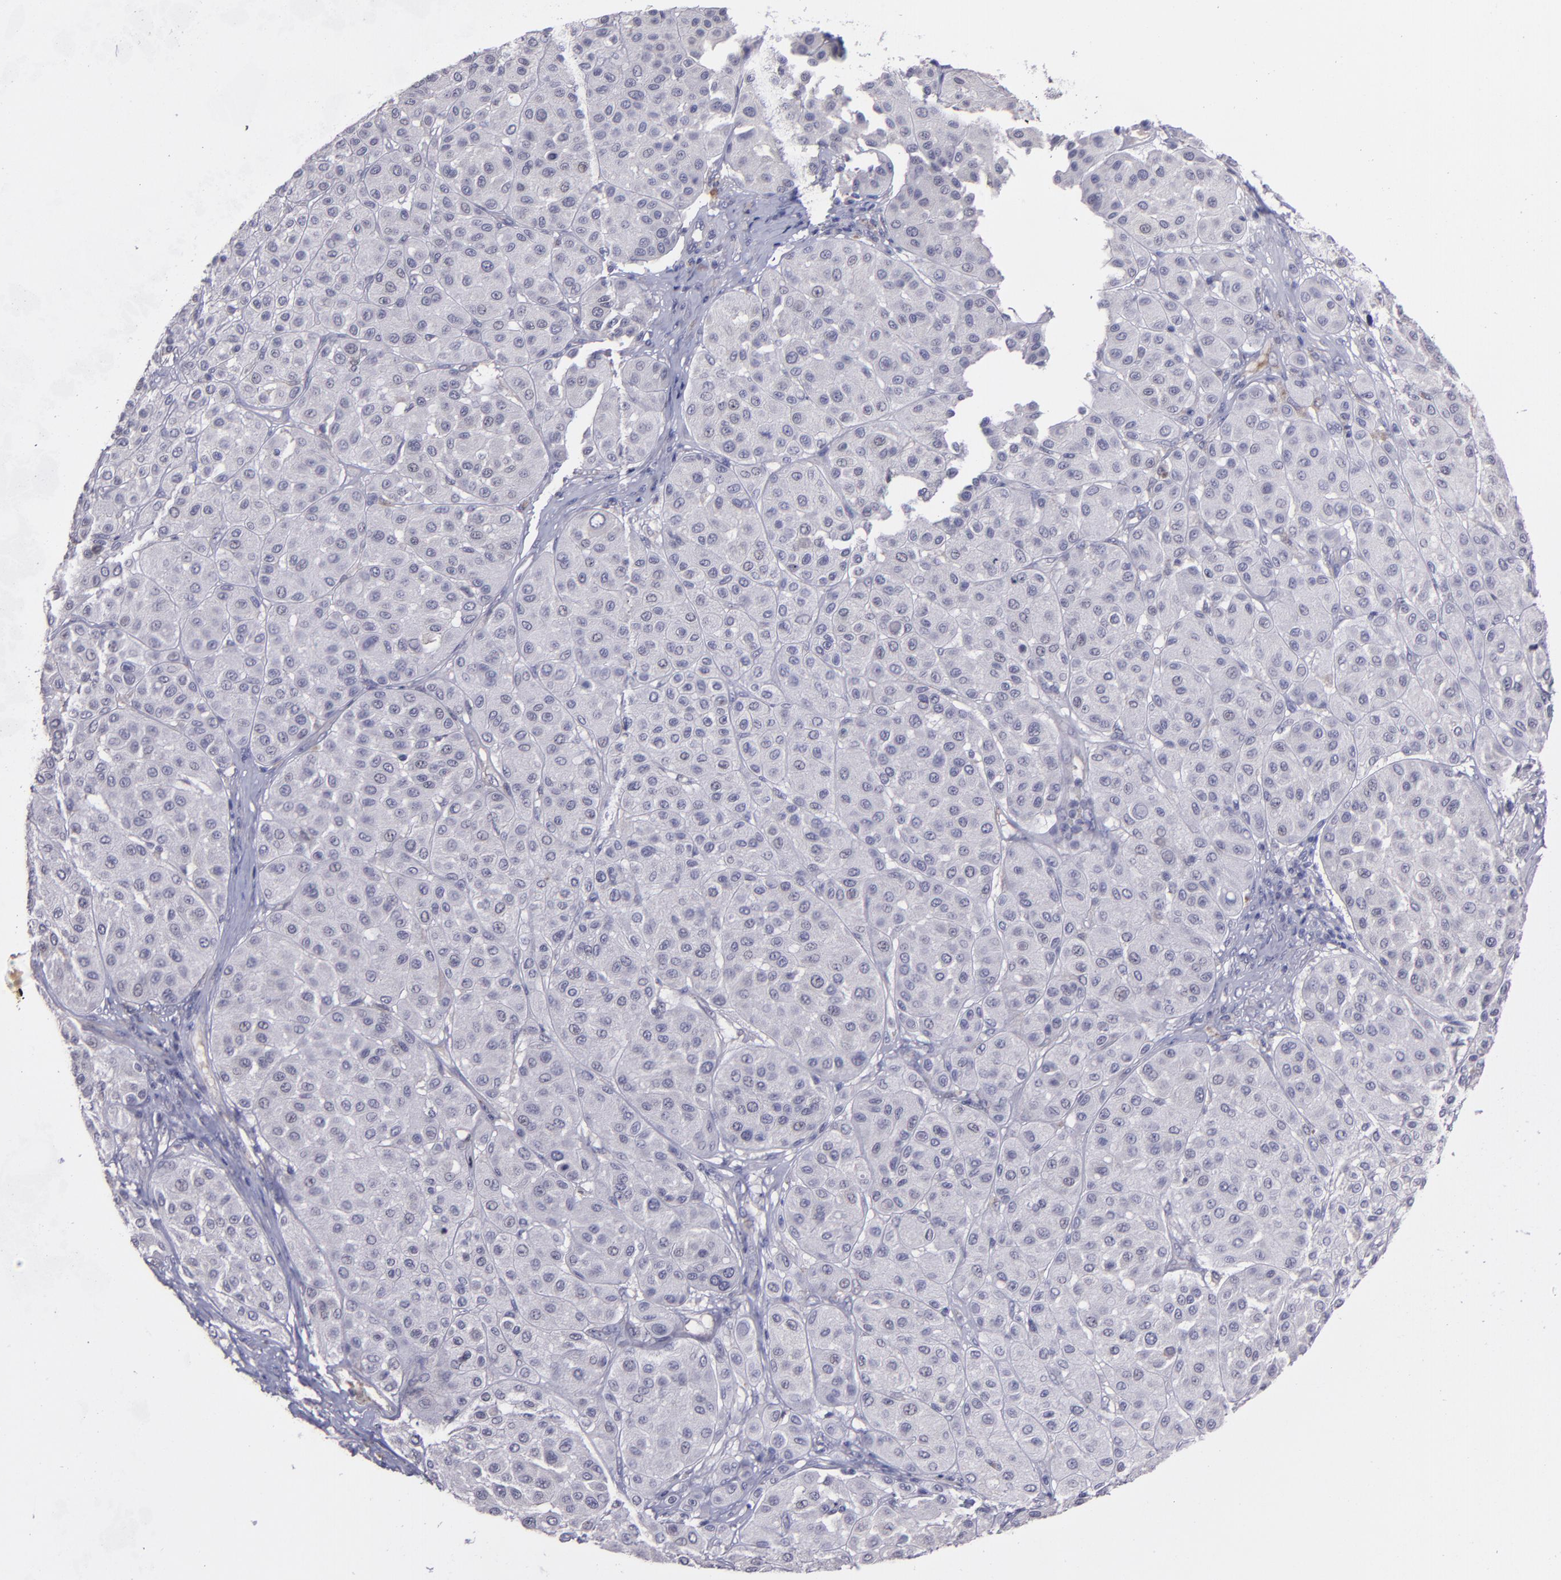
{"staining": {"intensity": "negative", "quantity": "none", "location": "none"}, "tissue": "melanoma", "cell_type": "Tumor cells", "image_type": "cancer", "snomed": [{"axis": "morphology", "description": "Normal tissue, NOS"}, {"axis": "morphology", "description": "Malignant melanoma, Metastatic site"}, {"axis": "topography", "description": "Skin"}], "caption": "There is no significant expression in tumor cells of melanoma.", "gene": "MASP1", "patient": {"sex": "male", "age": 41}}